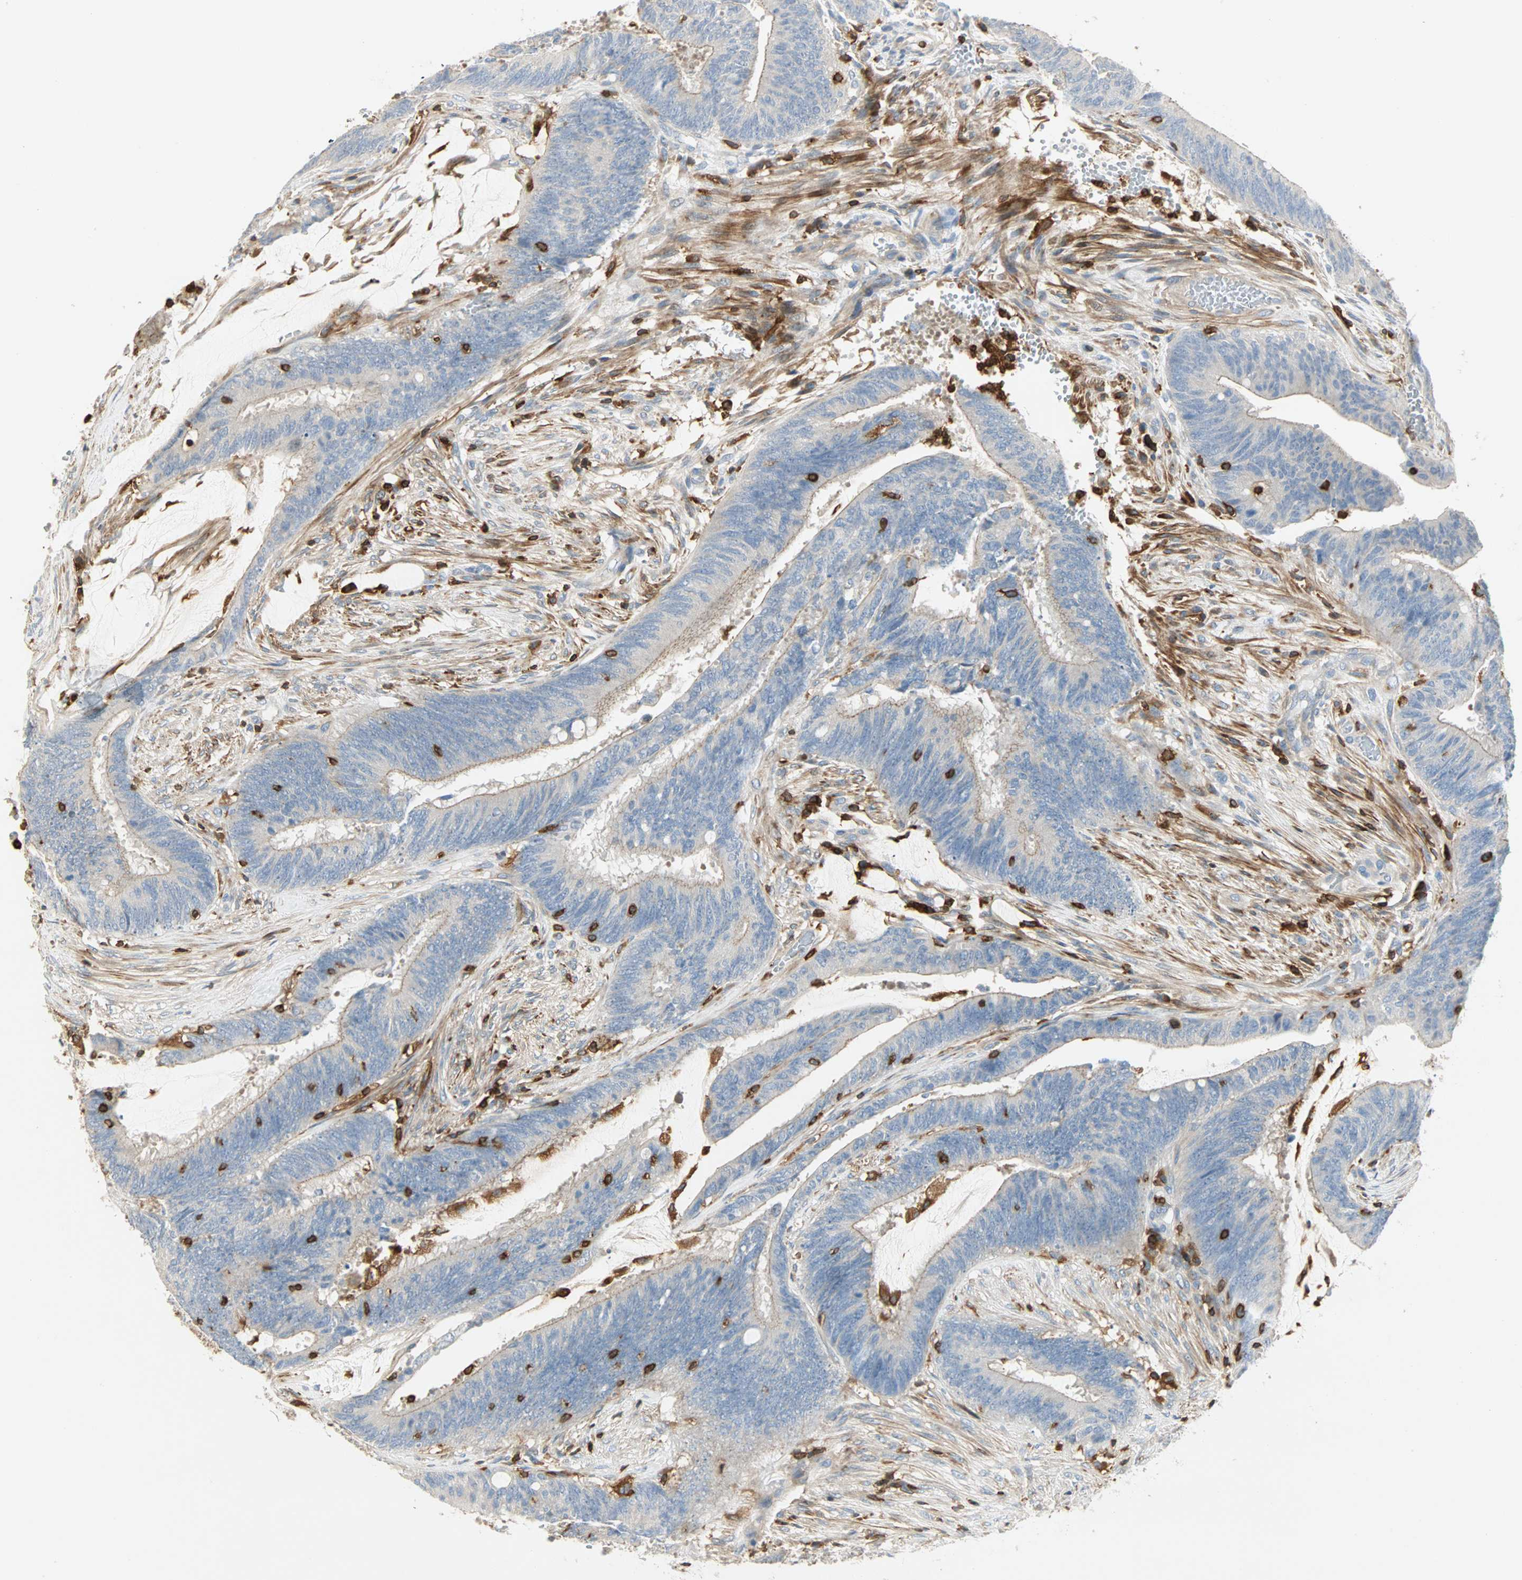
{"staining": {"intensity": "negative", "quantity": "none", "location": "none"}, "tissue": "colorectal cancer", "cell_type": "Tumor cells", "image_type": "cancer", "snomed": [{"axis": "morphology", "description": "Adenocarcinoma, NOS"}, {"axis": "topography", "description": "Rectum"}], "caption": "Human colorectal adenocarcinoma stained for a protein using IHC displays no expression in tumor cells.", "gene": "FMNL1", "patient": {"sex": "female", "age": 66}}